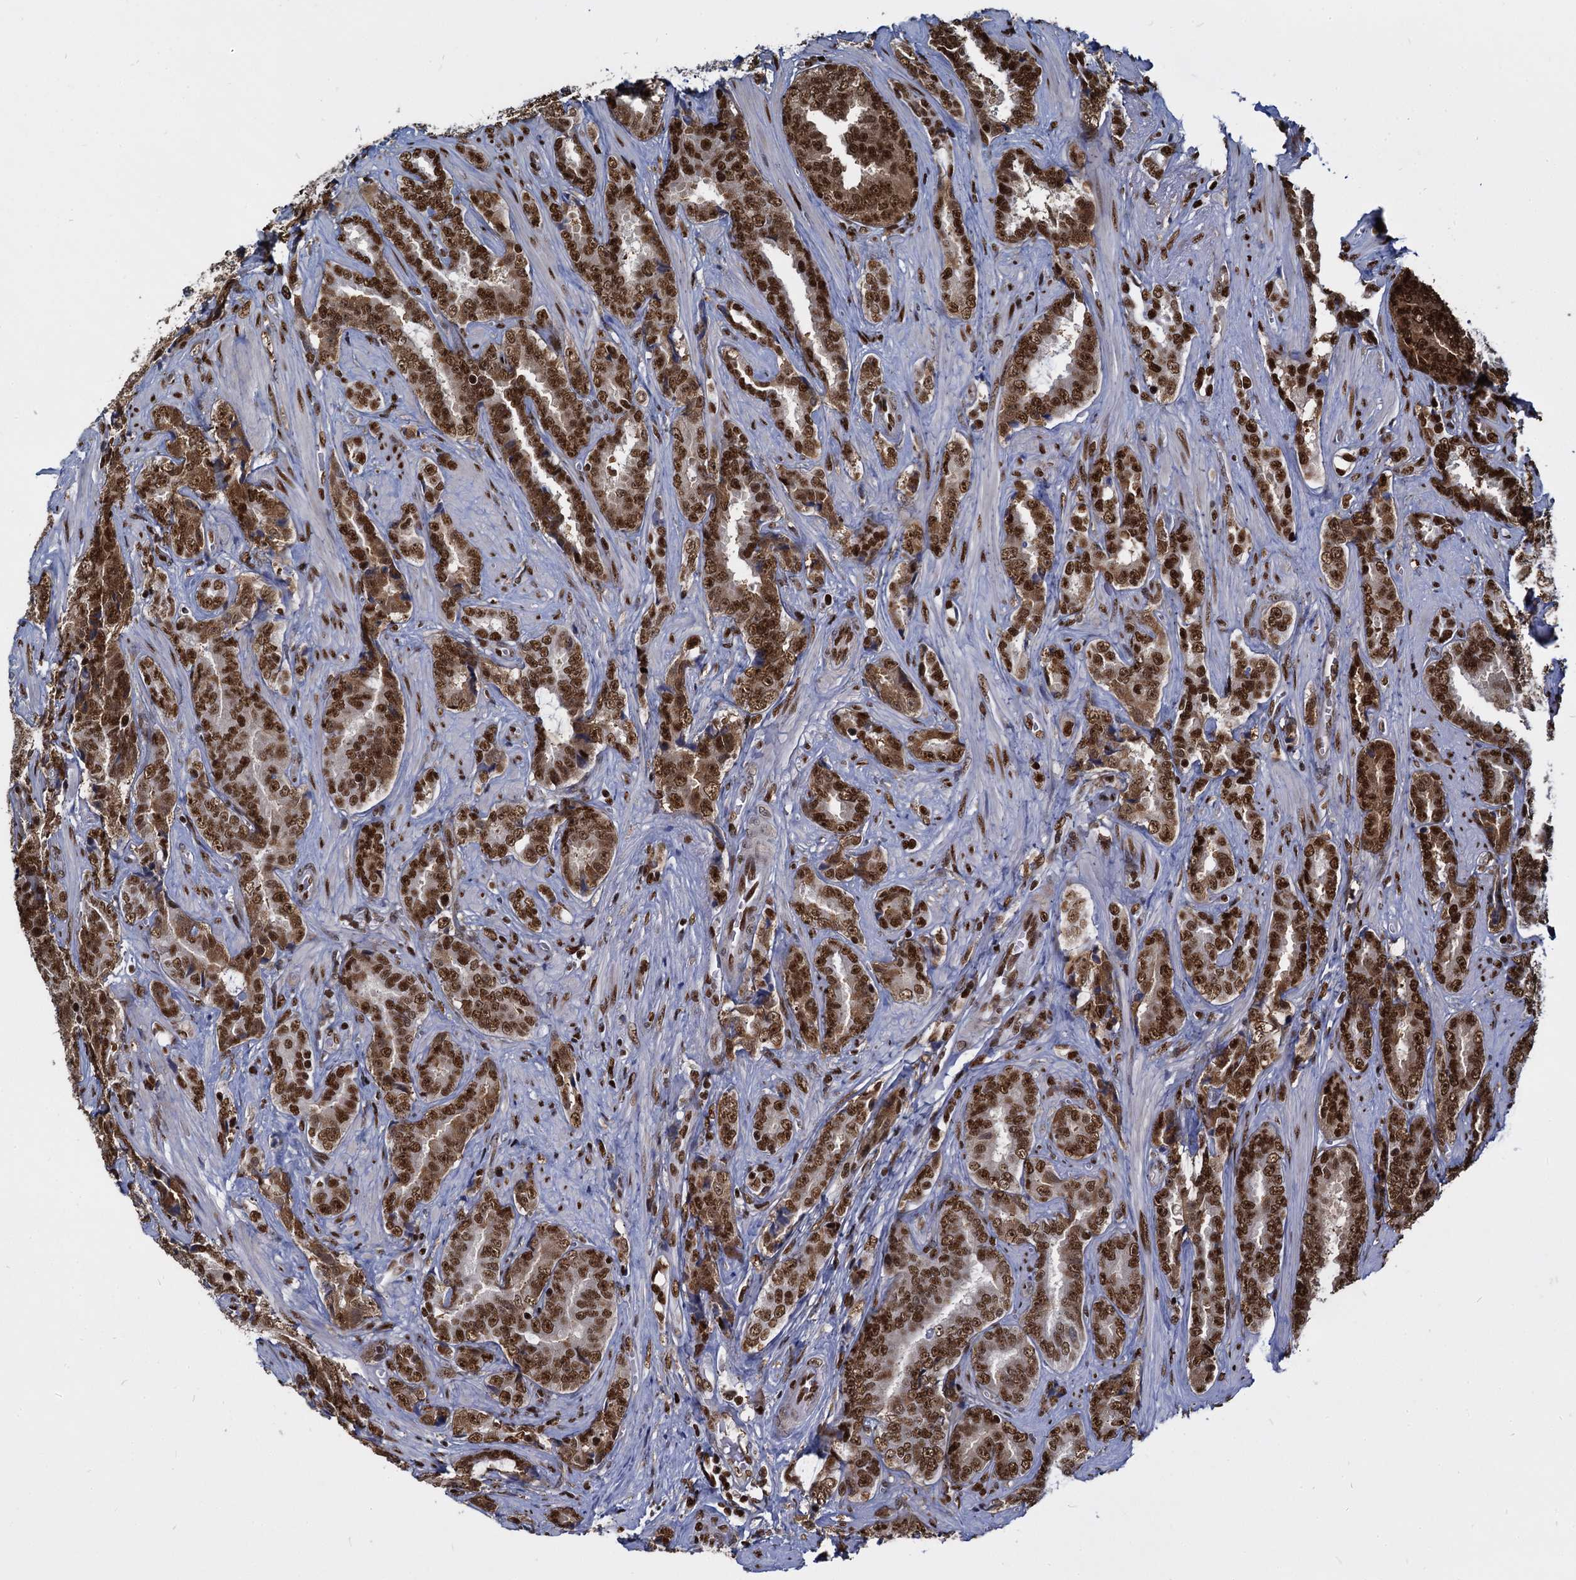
{"staining": {"intensity": "strong", "quantity": ">75%", "location": "nuclear"}, "tissue": "prostate cancer", "cell_type": "Tumor cells", "image_type": "cancer", "snomed": [{"axis": "morphology", "description": "Adenocarcinoma, High grade"}, {"axis": "topography", "description": "Prostate and seminal vesicle, NOS"}], "caption": "Tumor cells reveal high levels of strong nuclear expression in about >75% of cells in human prostate cancer.", "gene": "DCPS", "patient": {"sex": "male", "age": 67}}